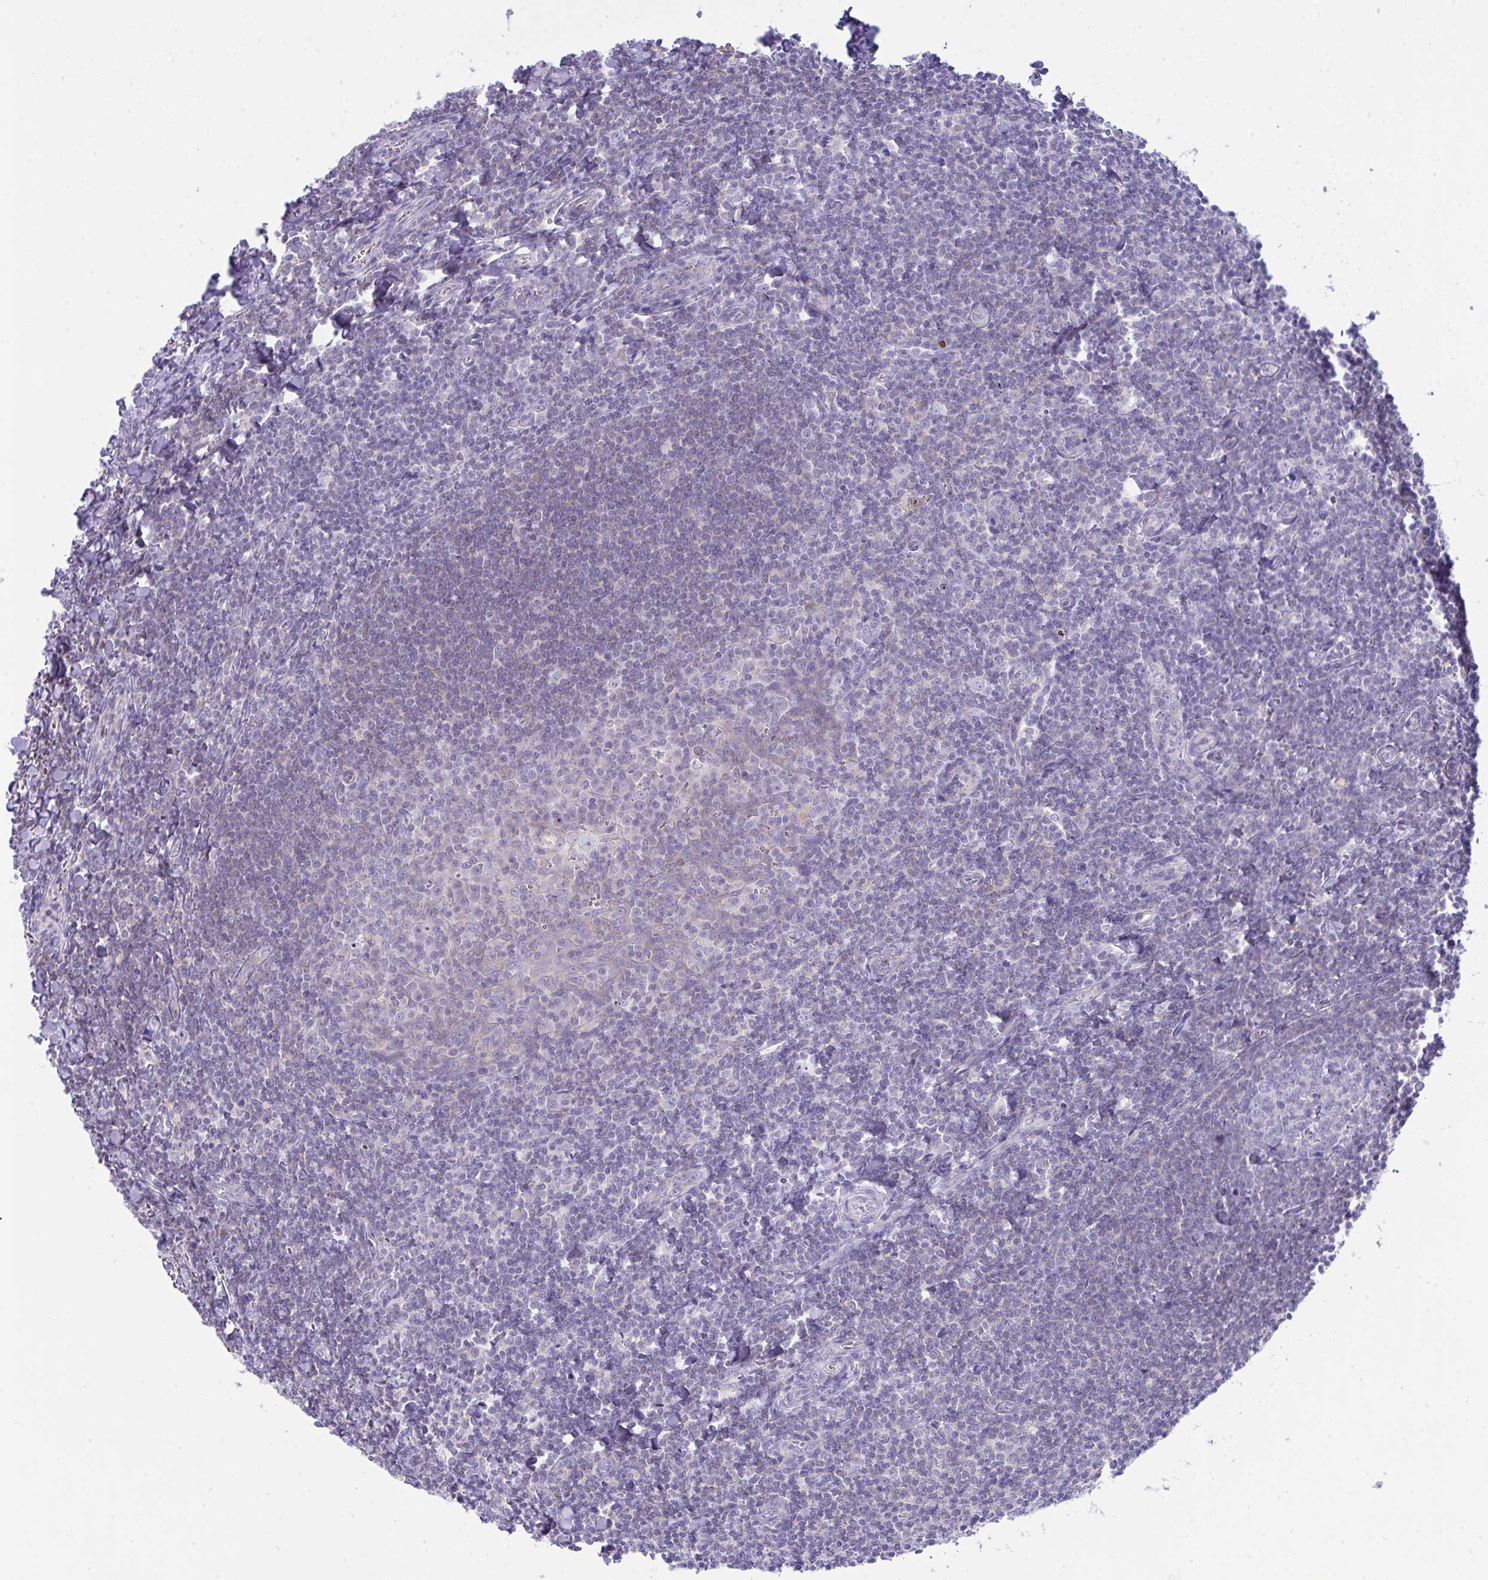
{"staining": {"intensity": "negative", "quantity": "none", "location": "none"}, "tissue": "tonsil", "cell_type": "Germinal center cells", "image_type": "normal", "snomed": [{"axis": "morphology", "description": "Normal tissue, NOS"}, {"axis": "topography", "description": "Tonsil"}], "caption": "The histopathology image shows no significant positivity in germinal center cells of tonsil.", "gene": "PLA2G12B", "patient": {"sex": "male", "age": 27}}